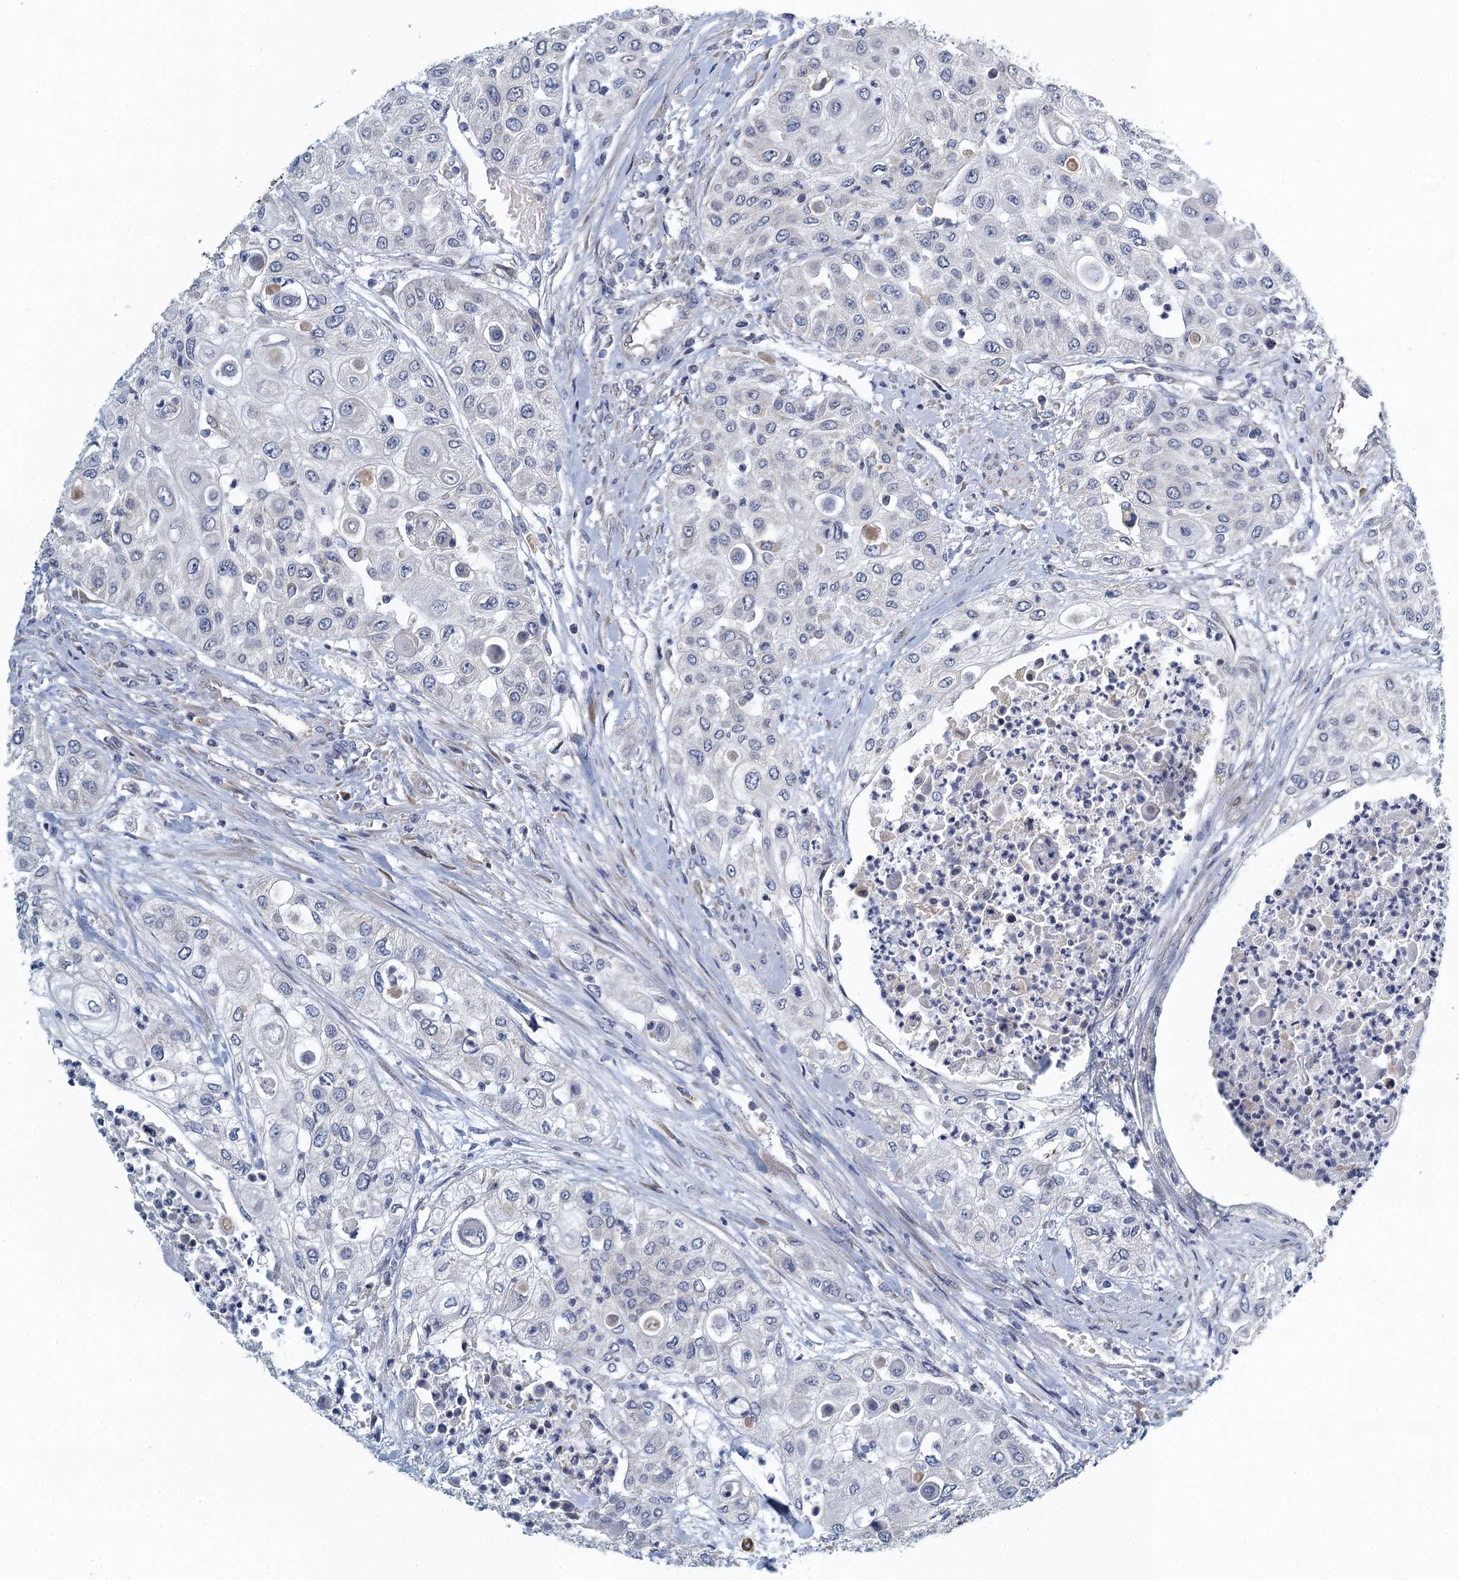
{"staining": {"intensity": "negative", "quantity": "none", "location": "none"}, "tissue": "urothelial cancer", "cell_type": "Tumor cells", "image_type": "cancer", "snomed": [{"axis": "morphology", "description": "Urothelial carcinoma, High grade"}, {"axis": "topography", "description": "Urinary bladder"}], "caption": "Urothelial cancer was stained to show a protein in brown. There is no significant staining in tumor cells. (Brightfield microscopy of DAB immunohistochemistry at high magnification).", "gene": "ALG2", "patient": {"sex": "female", "age": 79}}